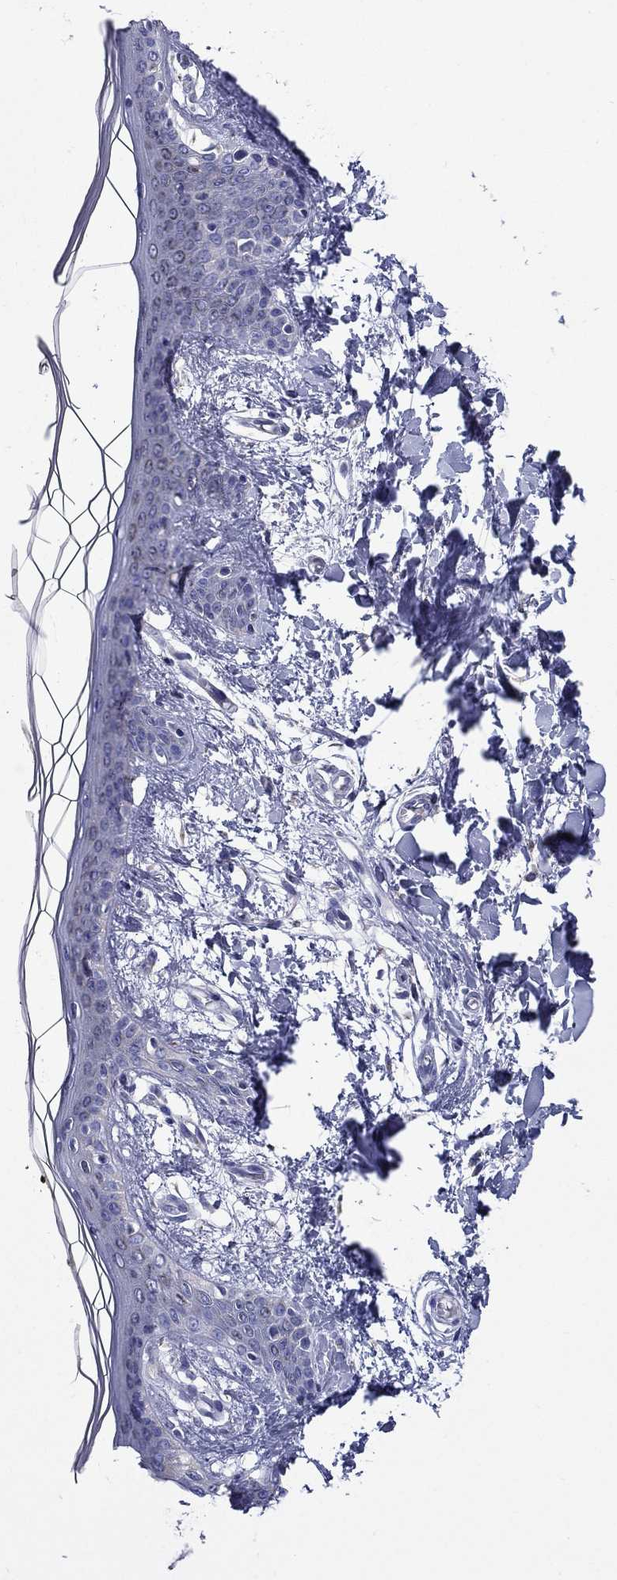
{"staining": {"intensity": "negative", "quantity": "none", "location": "none"}, "tissue": "skin", "cell_type": "Fibroblasts", "image_type": "normal", "snomed": [{"axis": "morphology", "description": "Normal tissue, NOS"}, {"axis": "topography", "description": "Skin"}], "caption": "The immunohistochemistry (IHC) micrograph has no significant positivity in fibroblasts of skin.", "gene": "ACADSB", "patient": {"sex": "female", "age": 34}}